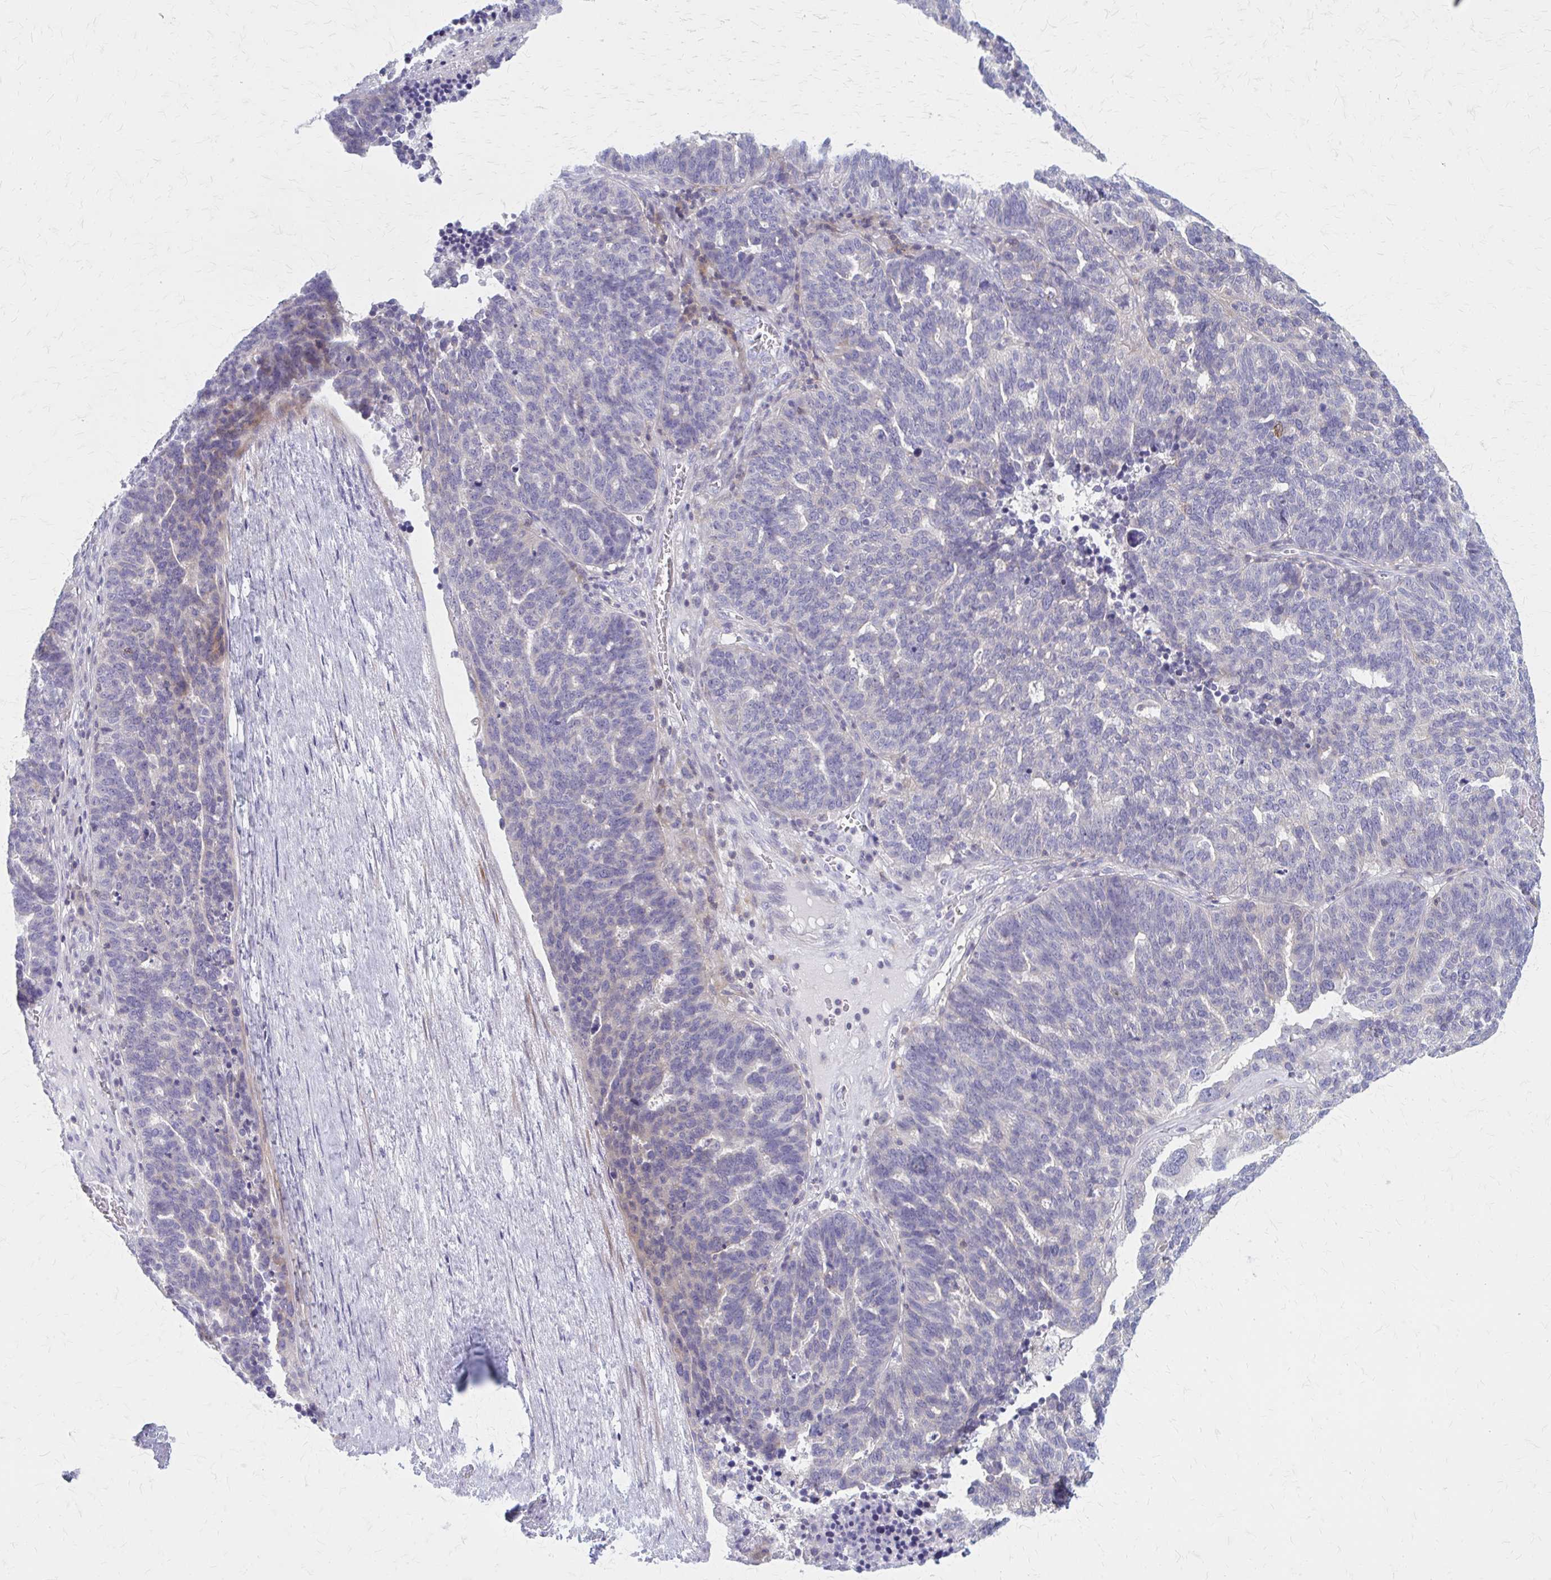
{"staining": {"intensity": "strong", "quantity": "<25%", "location": "cytoplasmic/membranous"}, "tissue": "ovarian cancer", "cell_type": "Tumor cells", "image_type": "cancer", "snomed": [{"axis": "morphology", "description": "Cystadenocarcinoma, serous, NOS"}, {"axis": "topography", "description": "Ovary"}], "caption": "Protein staining exhibits strong cytoplasmic/membranous expression in approximately <25% of tumor cells in ovarian serous cystadenocarcinoma. The protein is stained brown, and the nuclei are stained in blue (DAB (3,3'-diaminobenzidine) IHC with brightfield microscopy, high magnification).", "gene": "PITPNM1", "patient": {"sex": "female", "age": 59}}